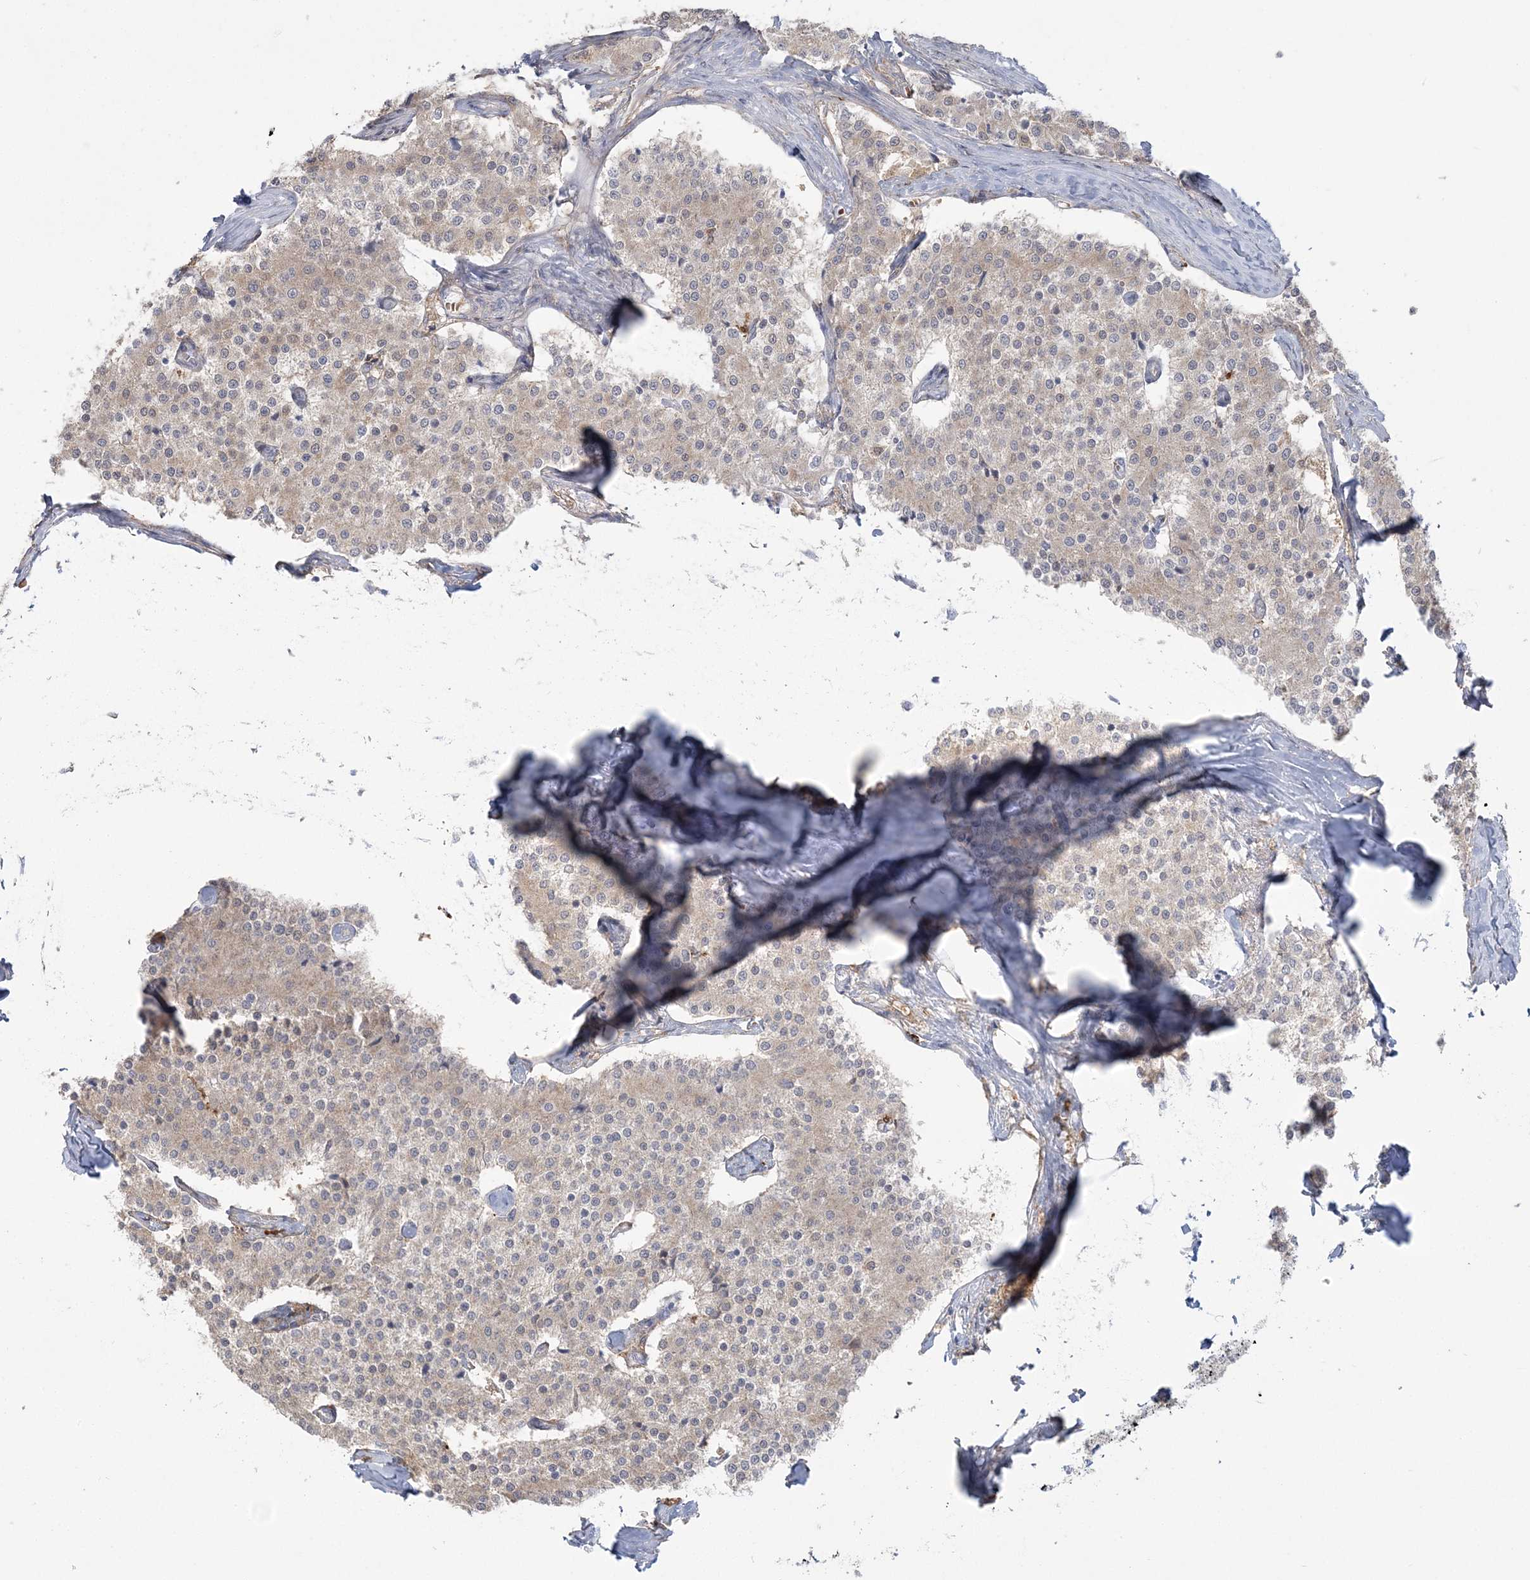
{"staining": {"intensity": "negative", "quantity": "none", "location": "none"}, "tissue": "carcinoid", "cell_type": "Tumor cells", "image_type": "cancer", "snomed": [{"axis": "morphology", "description": "Carcinoid, malignant, NOS"}, {"axis": "topography", "description": "Colon"}], "caption": "An immunohistochemistry (IHC) histopathology image of carcinoid is shown. There is no staining in tumor cells of carcinoid.", "gene": "HAAO", "patient": {"sex": "female", "age": 52}}